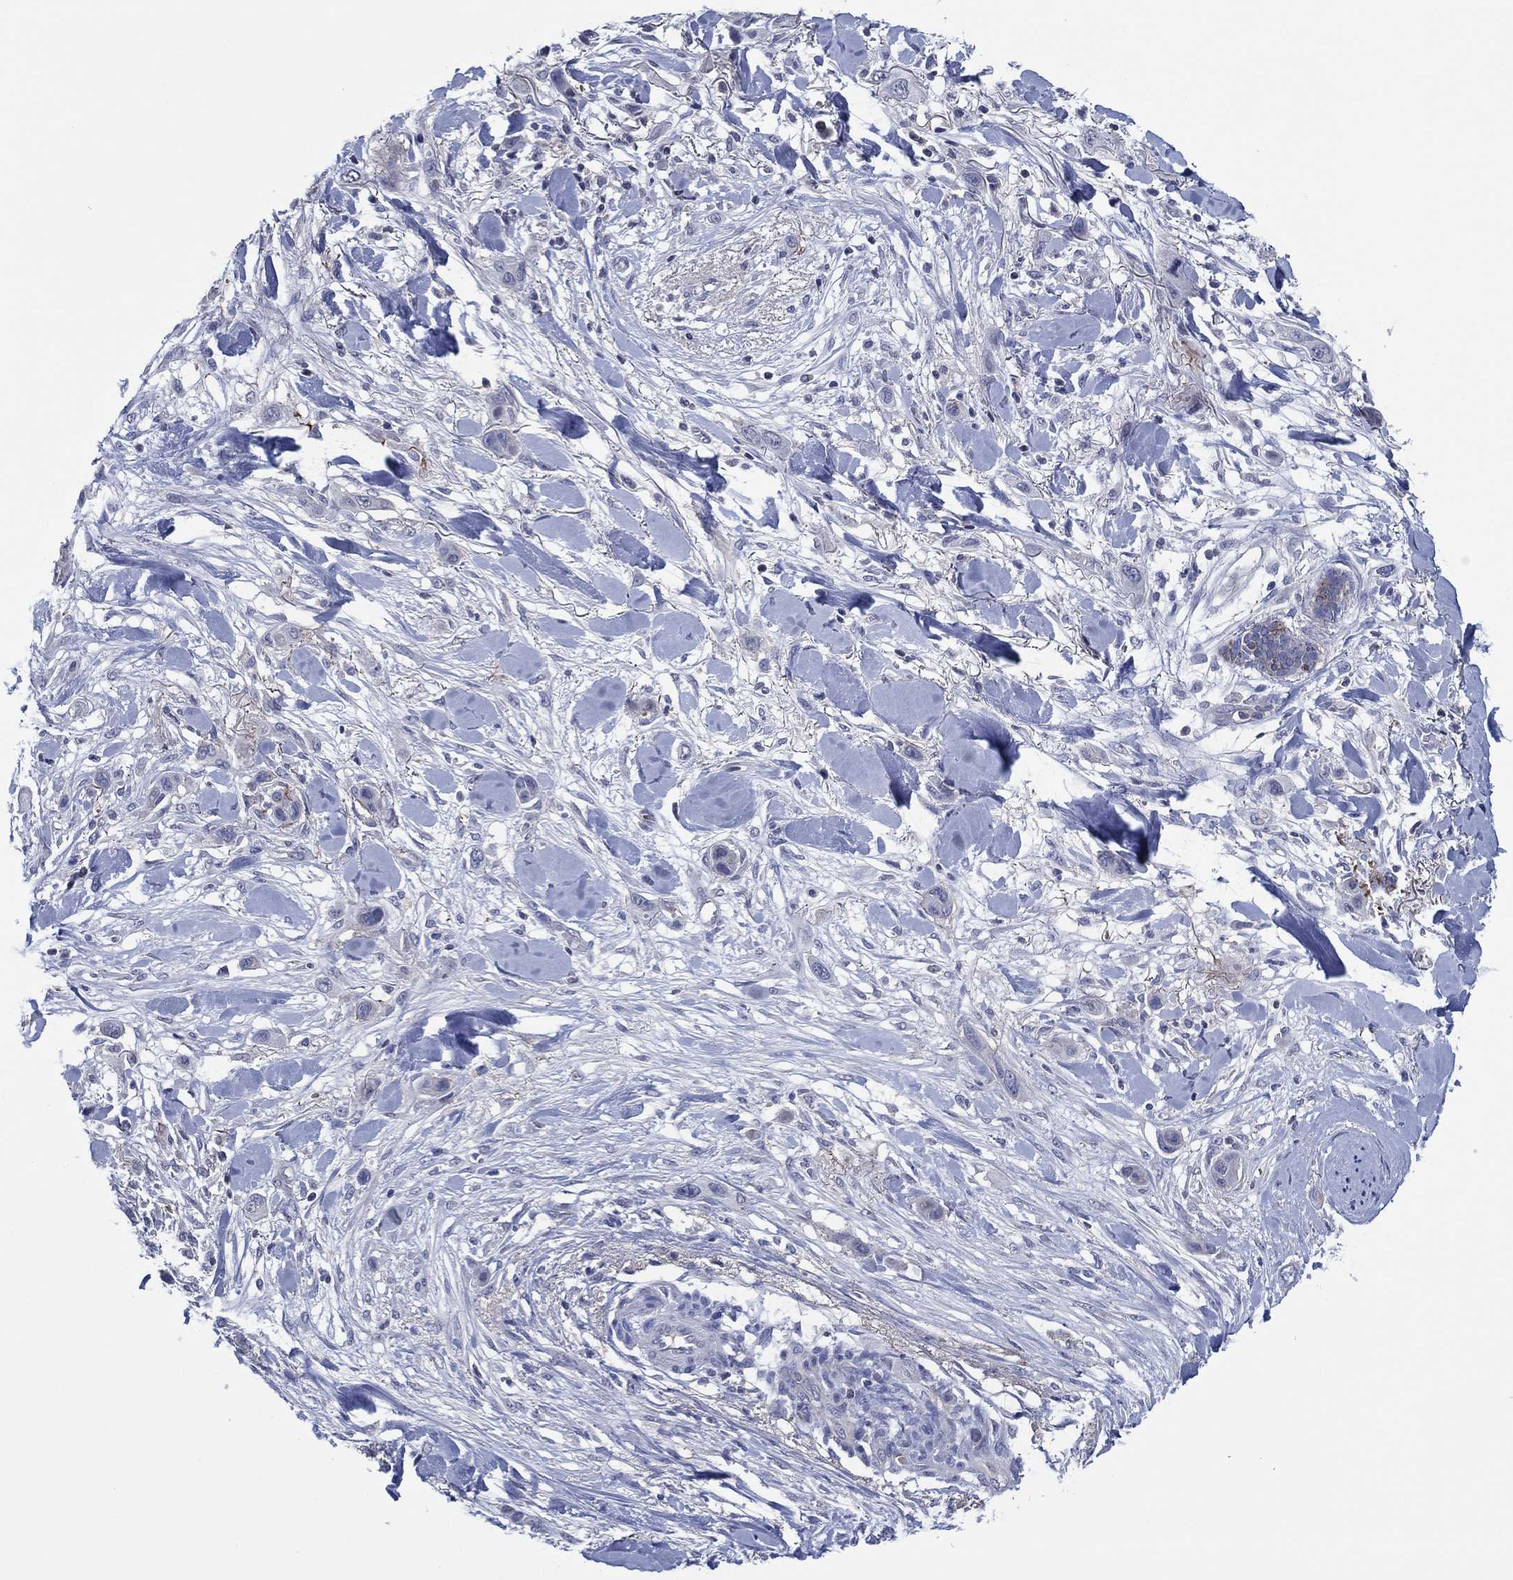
{"staining": {"intensity": "negative", "quantity": "none", "location": "none"}, "tissue": "skin cancer", "cell_type": "Tumor cells", "image_type": "cancer", "snomed": [{"axis": "morphology", "description": "Squamous cell carcinoma, NOS"}, {"axis": "topography", "description": "Skin"}], "caption": "The immunohistochemistry (IHC) photomicrograph has no significant staining in tumor cells of skin cancer tissue. (DAB (3,3'-diaminobenzidine) immunohistochemistry (IHC) visualized using brightfield microscopy, high magnification).", "gene": "TRIM31", "patient": {"sex": "male", "age": 79}}